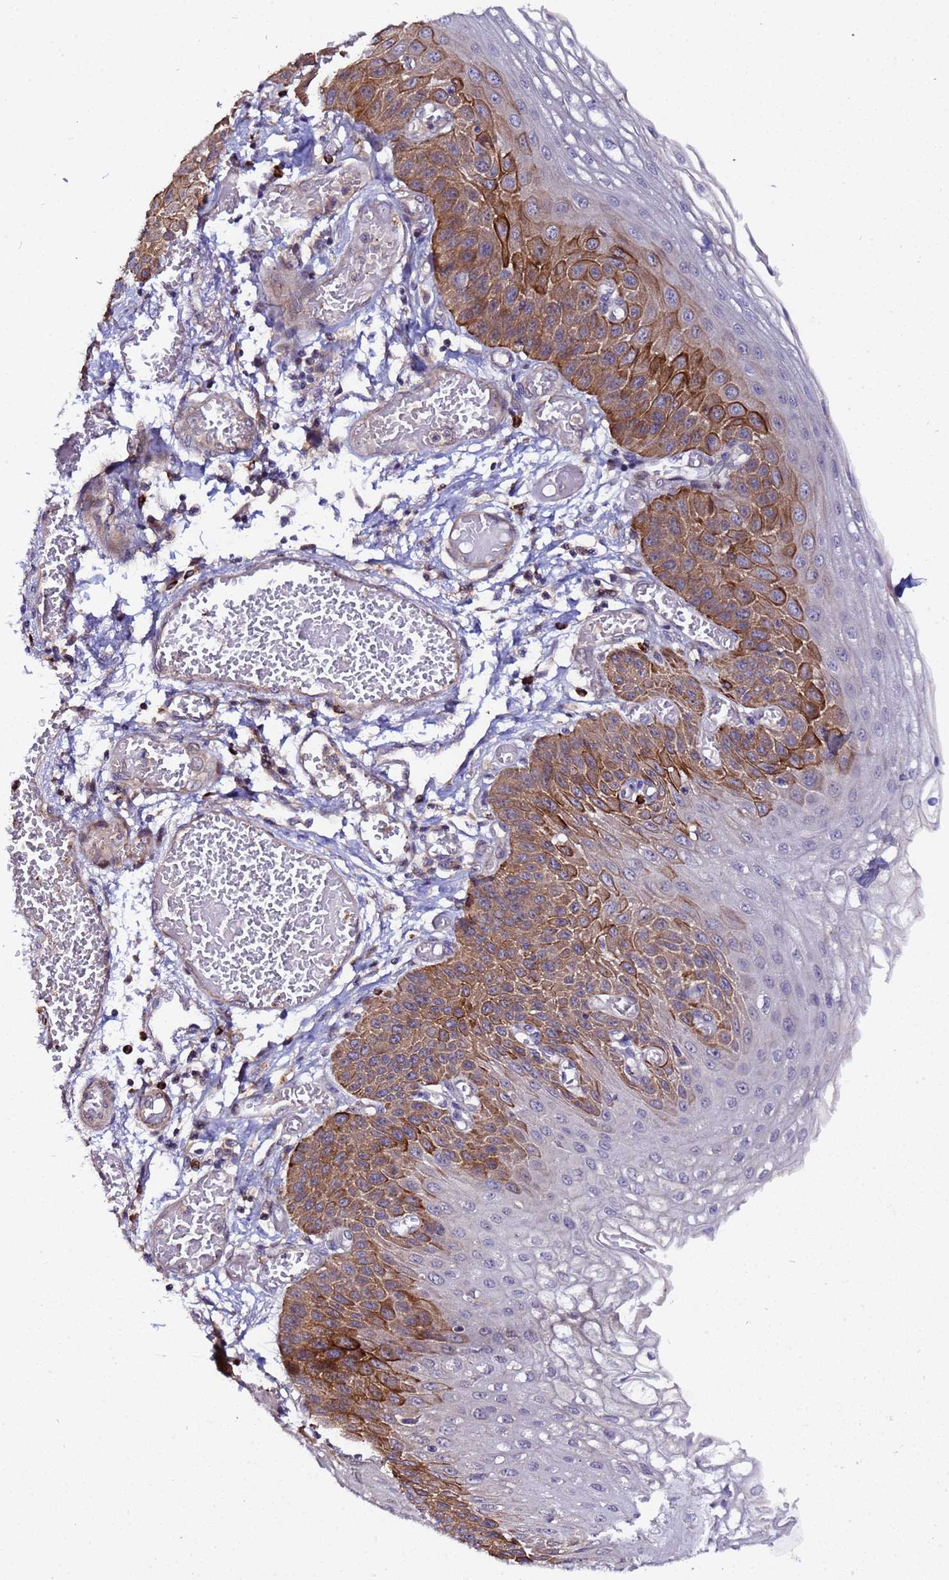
{"staining": {"intensity": "moderate", "quantity": "25%-75%", "location": "cytoplasmic/membranous"}, "tissue": "esophagus", "cell_type": "Squamous epithelial cells", "image_type": "normal", "snomed": [{"axis": "morphology", "description": "Normal tissue, NOS"}, {"axis": "topography", "description": "Esophagus"}], "caption": "This photomicrograph demonstrates normal esophagus stained with immunohistochemistry (IHC) to label a protein in brown. The cytoplasmic/membranous of squamous epithelial cells show moderate positivity for the protein. Nuclei are counter-stained blue.", "gene": "PLXDC2", "patient": {"sex": "male", "age": 81}}